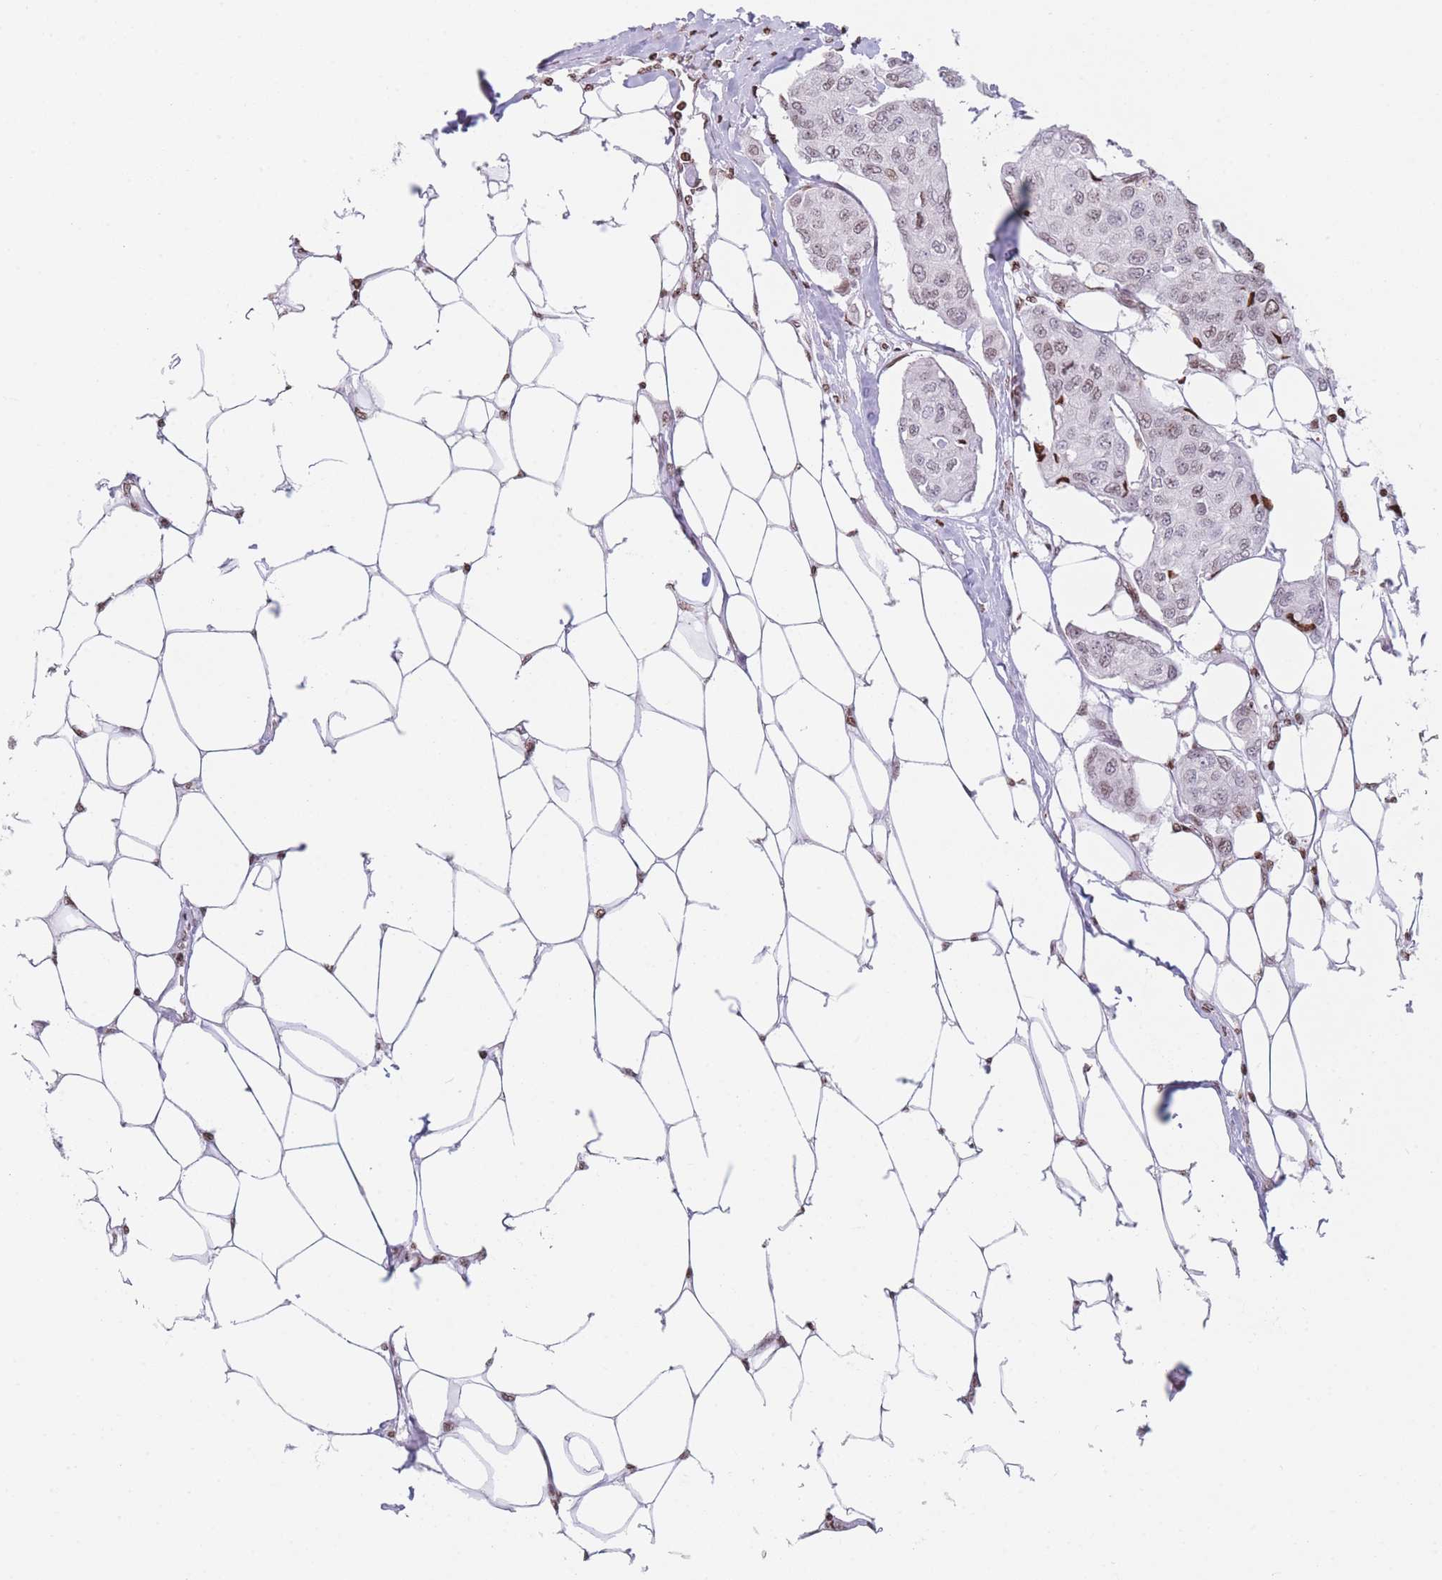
{"staining": {"intensity": "moderate", "quantity": ">75%", "location": "nuclear"}, "tissue": "breast cancer", "cell_type": "Tumor cells", "image_type": "cancer", "snomed": [{"axis": "morphology", "description": "Duct carcinoma"}, {"axis": "topography", "description": "Breast"}, {"axis": "topography", "description": "Lymph node"}], "caption": "Infiltrating ductal carcinoma (breast) stained with a brown dye exhibits moderate nuclear positive staining in about >75% of tumor cells.", "gene": "AK9", "patient": {"sex": "female", "age": 80}}